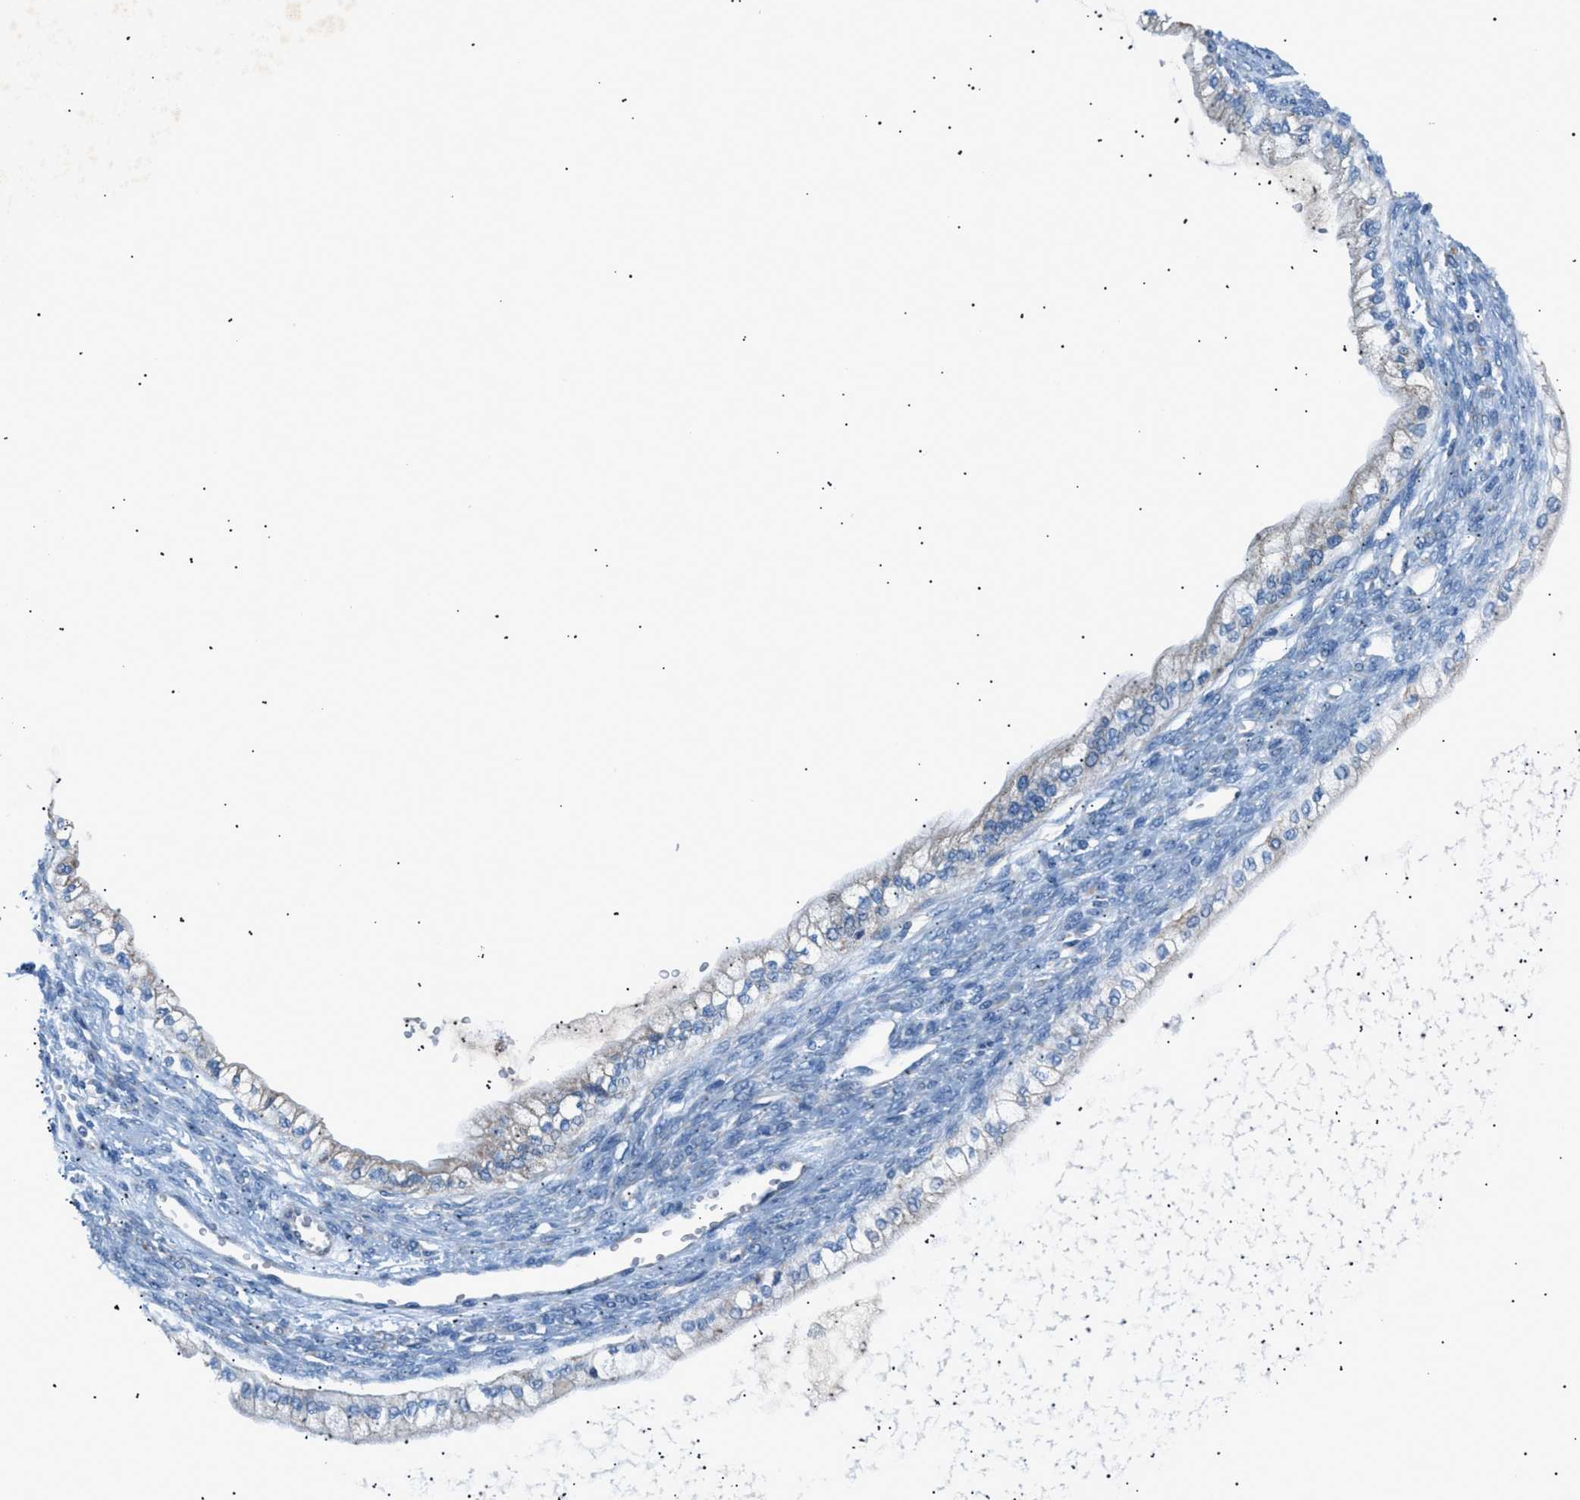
{"staining": {"intensity": "negative", "quantity": "none", "location": "none"}, "tissue": "ovarian cancer", "cell_type": "Tumor cells", "image_type": "cancer", "snomed": [{"axis": "morphology", "description": "Cystadenocarcinoma, mucinous, NOS"}, {"axis": "topography", "description": "Ovary"}], "caption": "Ovarian mucinous cystadenocarcinoma stained for a protein using immunohistochemistry (IHC) exhibits no expression tumor cells.", "gene": "ILDR1", "patient": {"sex": "female", "age": 57}}